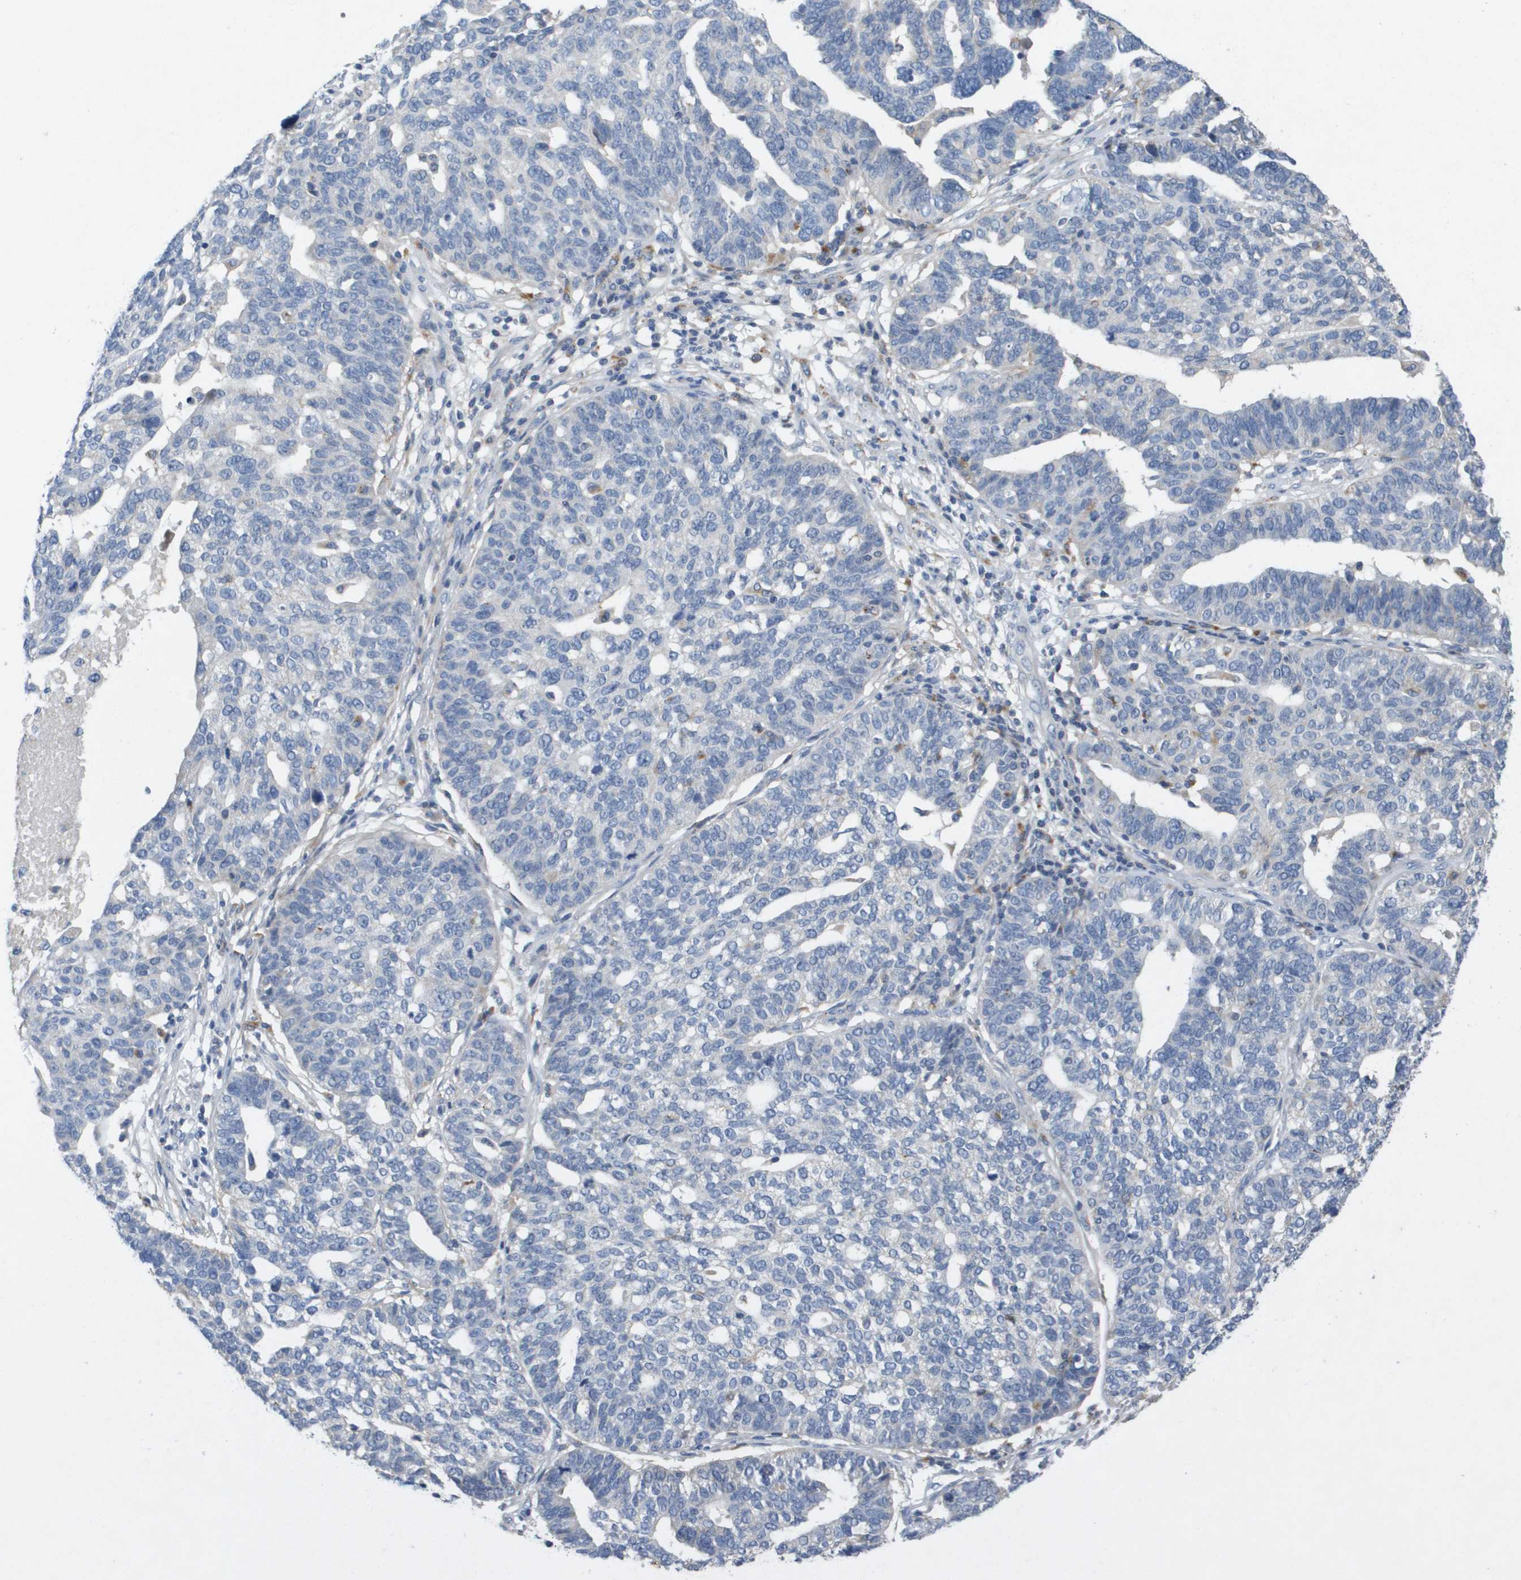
{"staining": {"intensity": "negative", "quantity": "none", "location": "none"}, "tissue": "ovarian cancer", "cell_type": "Tumor cells", "image_type": "cancer", "snomed": [{"axis": "morphology", "description": "Cystadenocarcinoma, serous, NOS"}, {"axis": "topography", "description": "Ovary"}], "caption": "Photomicrograph shows no protein expression in tumor cells of ovarian cancer tissue.", "gene": "B3GNT5", "patient": {"sex": "female", "age": 59}}